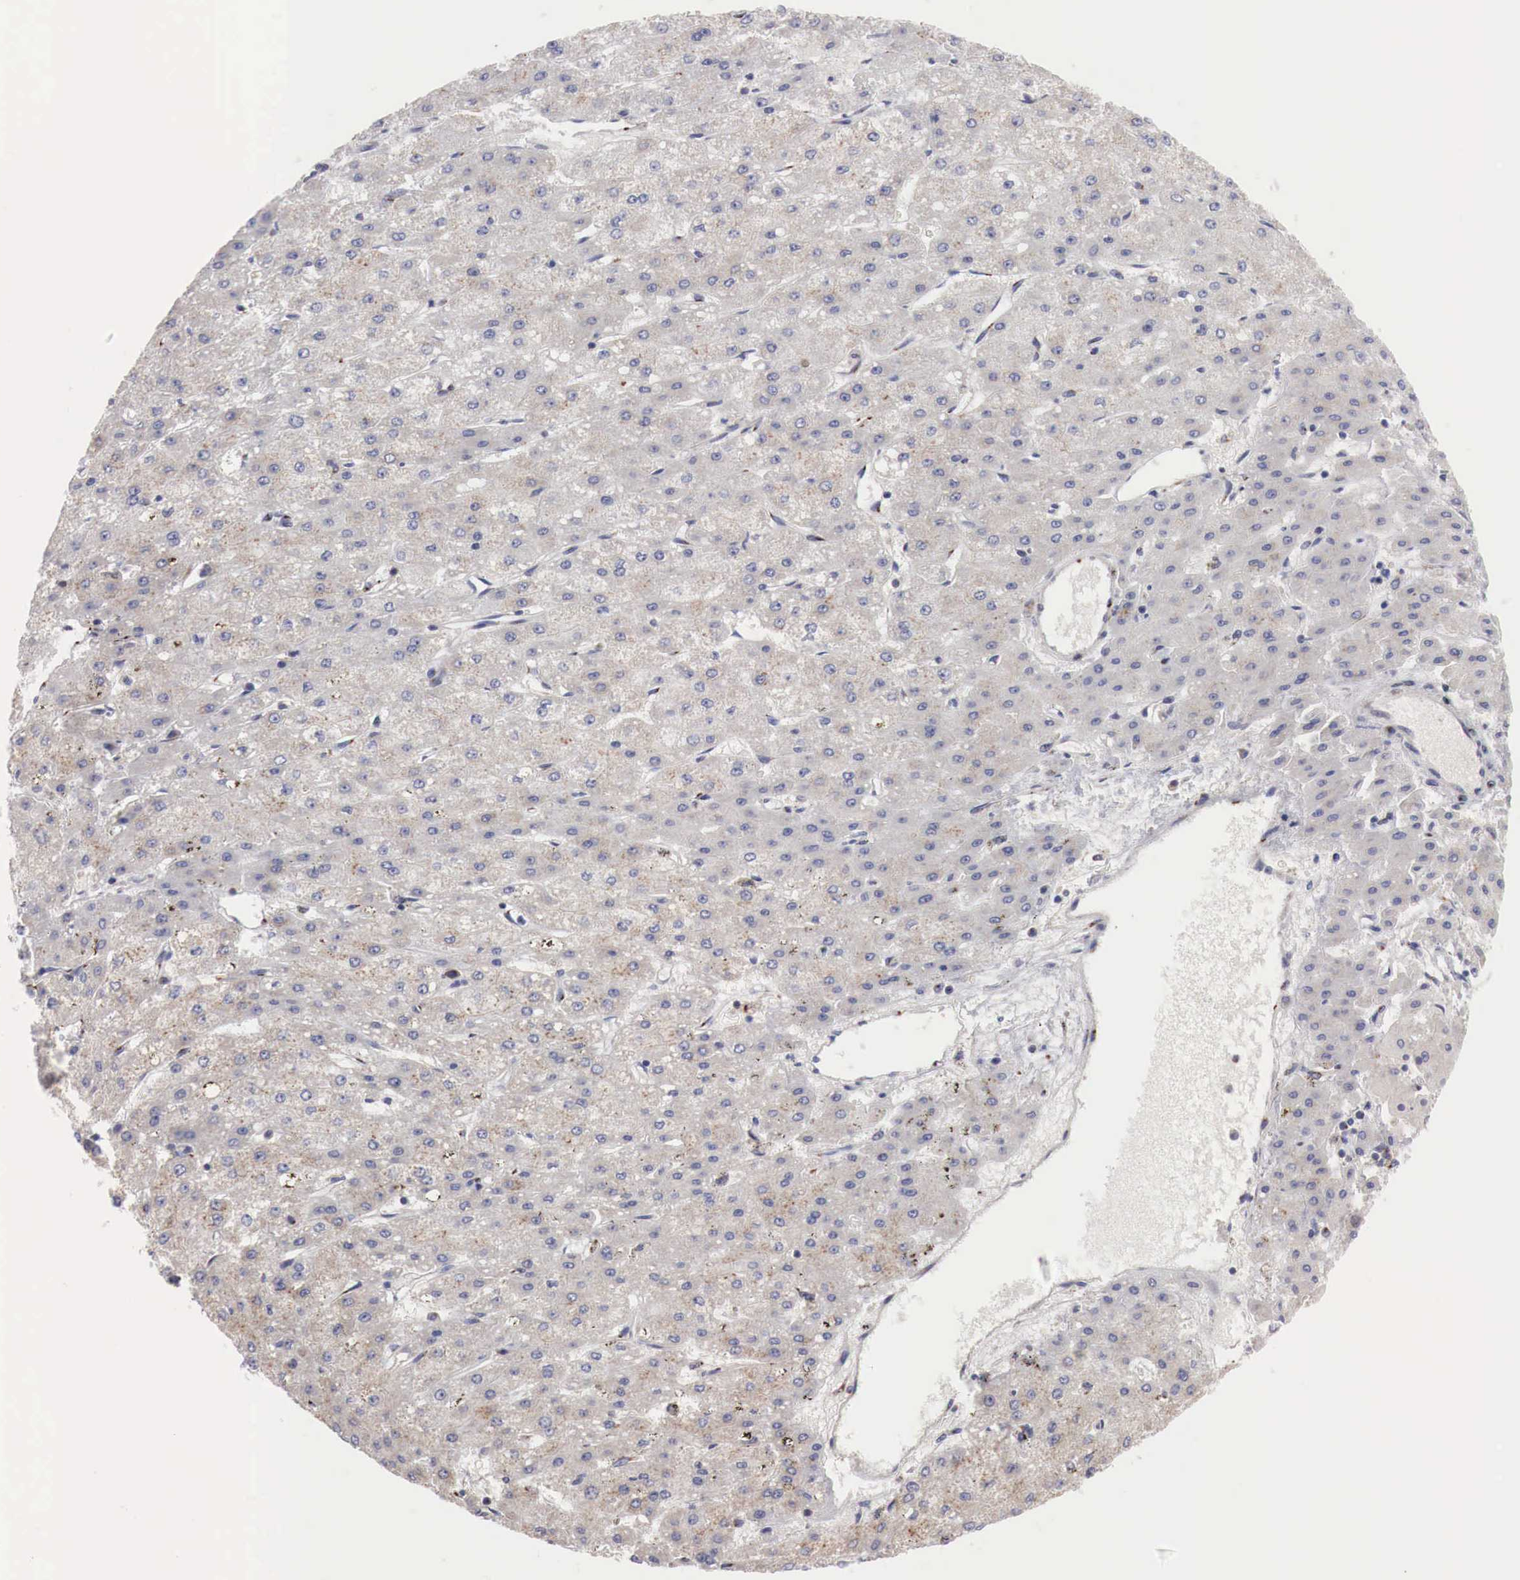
{"staining": {"intensity": "weak", "quantity": "25%-75%", "location": "cytoplasmic/membranous"}, "tissue": "liver cancer", "cell_type": "Tumor cells", "image_type": "cancer", "snomed": [{"axis": "morphology", "description": "Carcinoma, Hepatocellular, NOS"}, {"axis": "topography", "description": "Liver"}], "caption": "High-magnification brightfield microscopy of liver cancer stained with DAB (3,3'-diaminobenzidine) (brown) and counterstained with hematoxylin (blue). tumor cells exhibit weak cytoplasmic/membranous expression is present in approximately25%-75% of cells.", "gene": "SYAP1", "patient": {"sex": "female", "age": 52}}